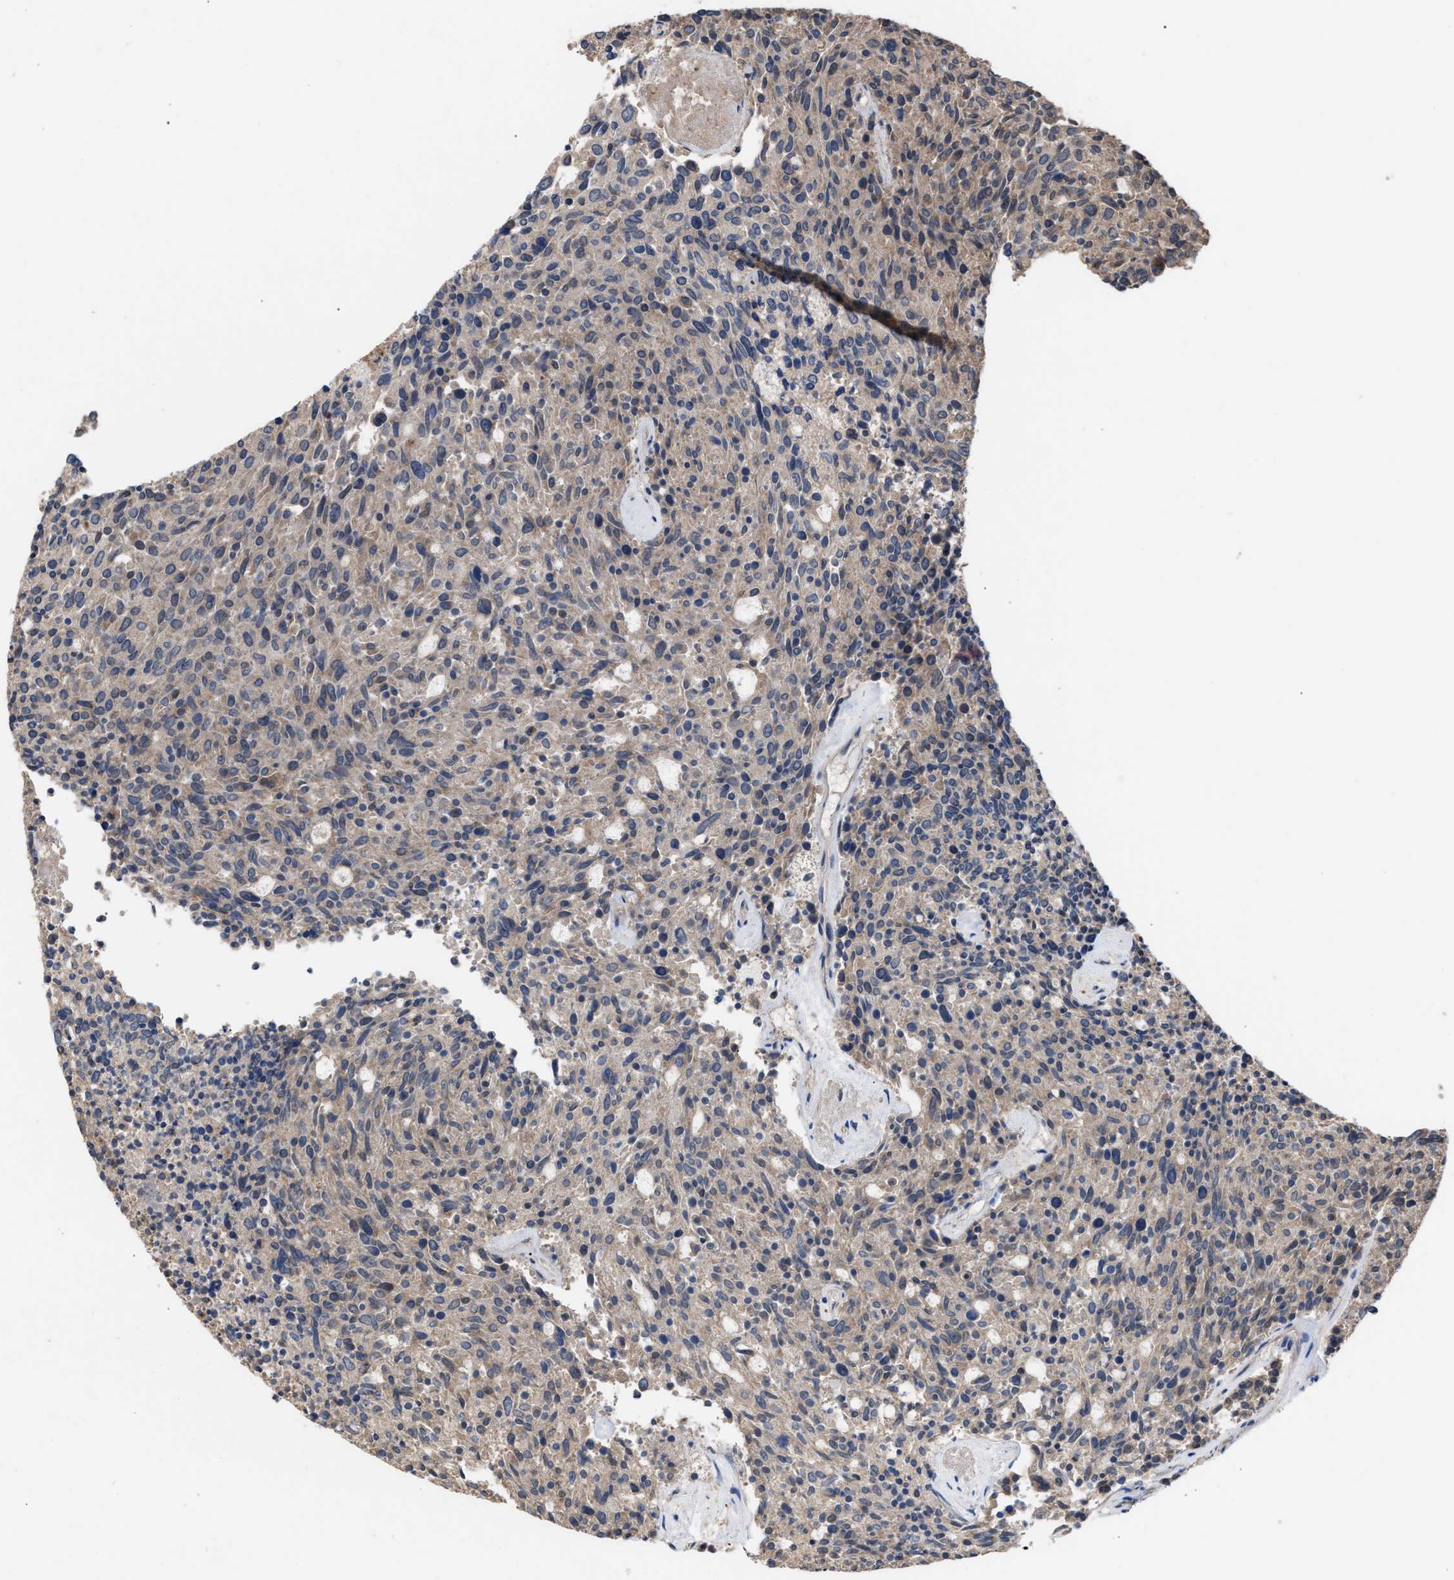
{"staining": {"intensity": "negative", "quantity": "none", "location": "none"}, "tissue": "carcinoid", "cell_type": "Tumor cells", "image_type": "cancer", "snomed": [{"axis": "morphology", "description": "Carcinoid, malignant, NOS"}, {"axis": "topography", "description": "Pancreas"}], "caption": "Immunohistochemistry (IHC) histopathology image of malignant carcinoid stained for a protein (brown), which demonstrates no expression in tumor cells.", "gene": "C9orf78", "patient": {"sex": "female", "age": 54}}